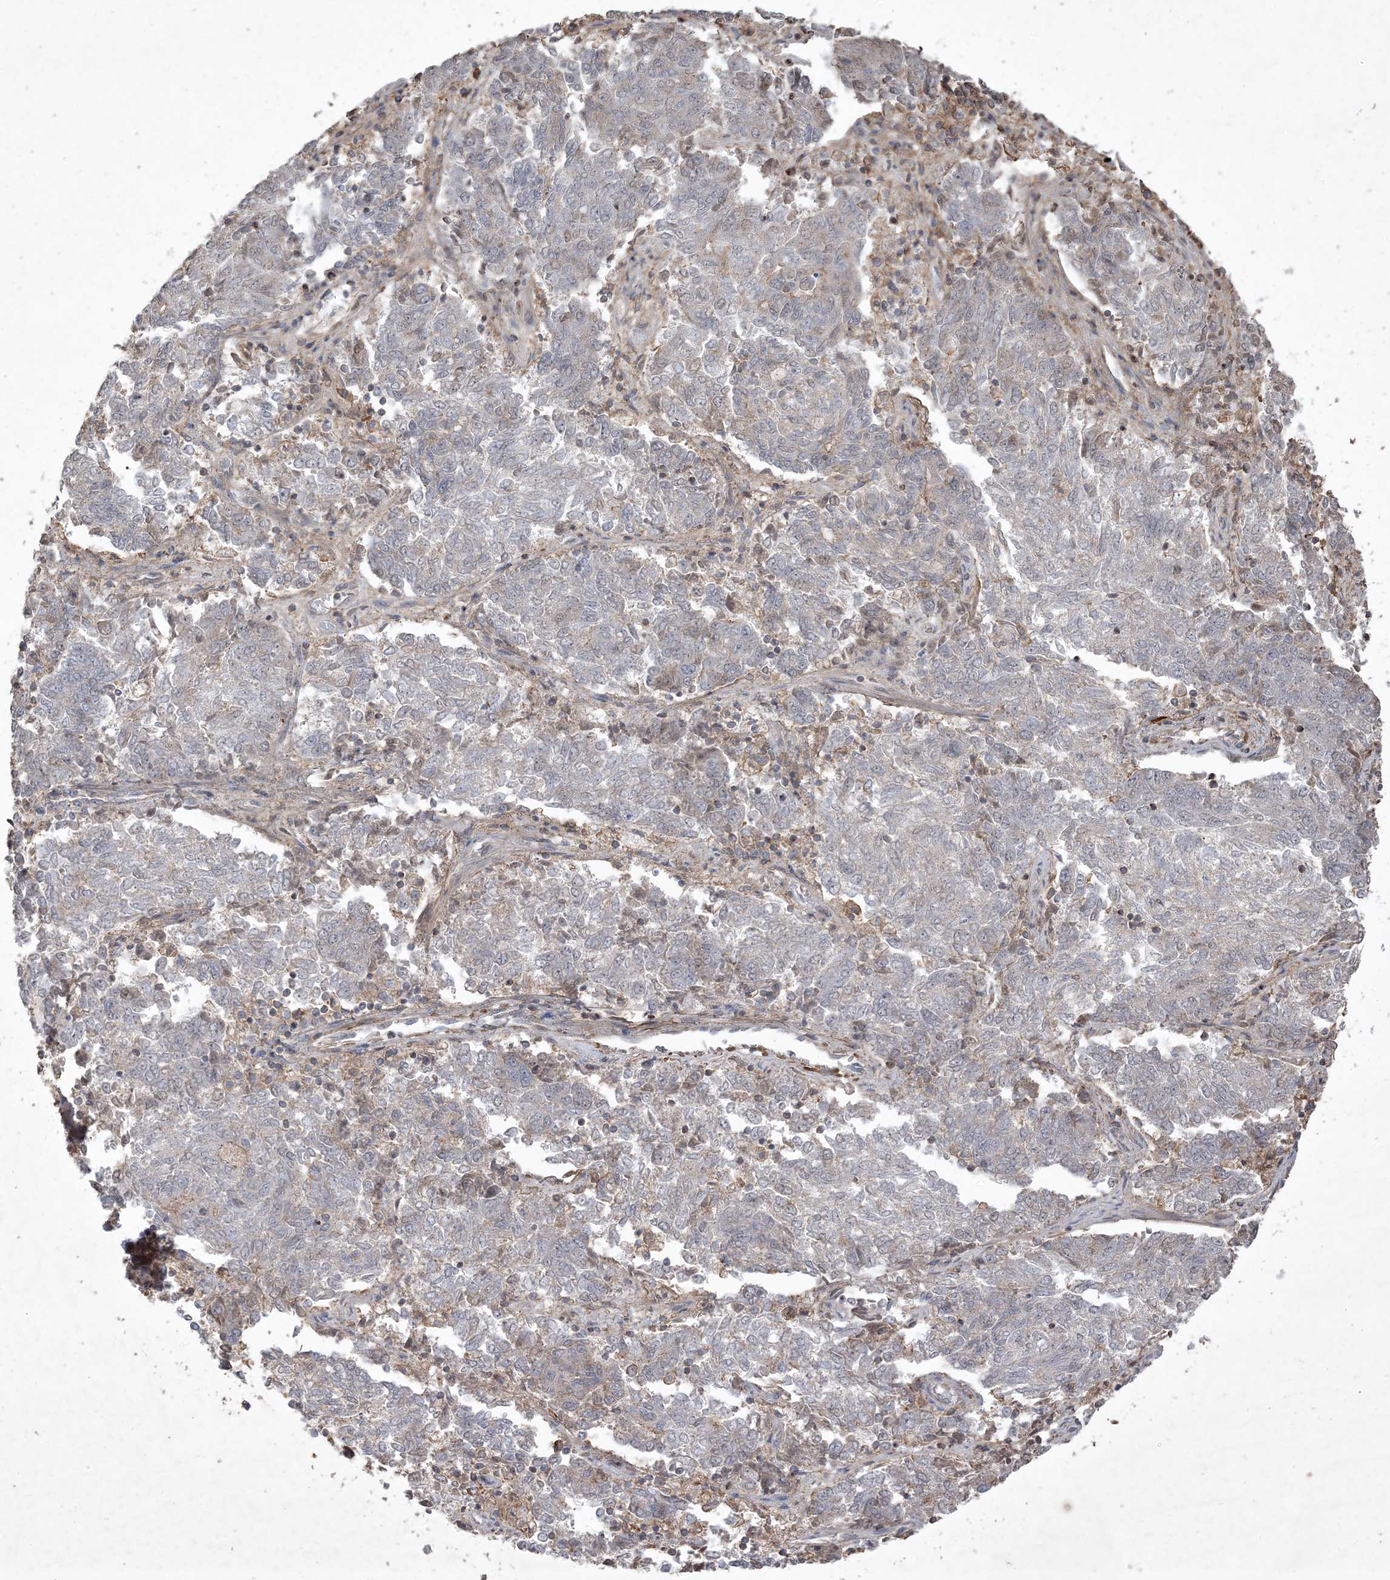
{"staining": {"intensity": "negative", "quantity": "none", "location": "none"}, "tissue": "endometrial cancer", "cell_type": "Tumor cells", "image_type": "cancer", "snomed": [{"axis": "morphology", "description": "Adenocarcinoma, NOS"}, {"axis": "topography", "description": "Endometrium"}], "caption": "This is an immunohistochemistry image of endometrial adenocarcinoma. There is no expression in tumor cells.", "gene": "PRRT3", "patient": {"sex": "female", "age": 80}}